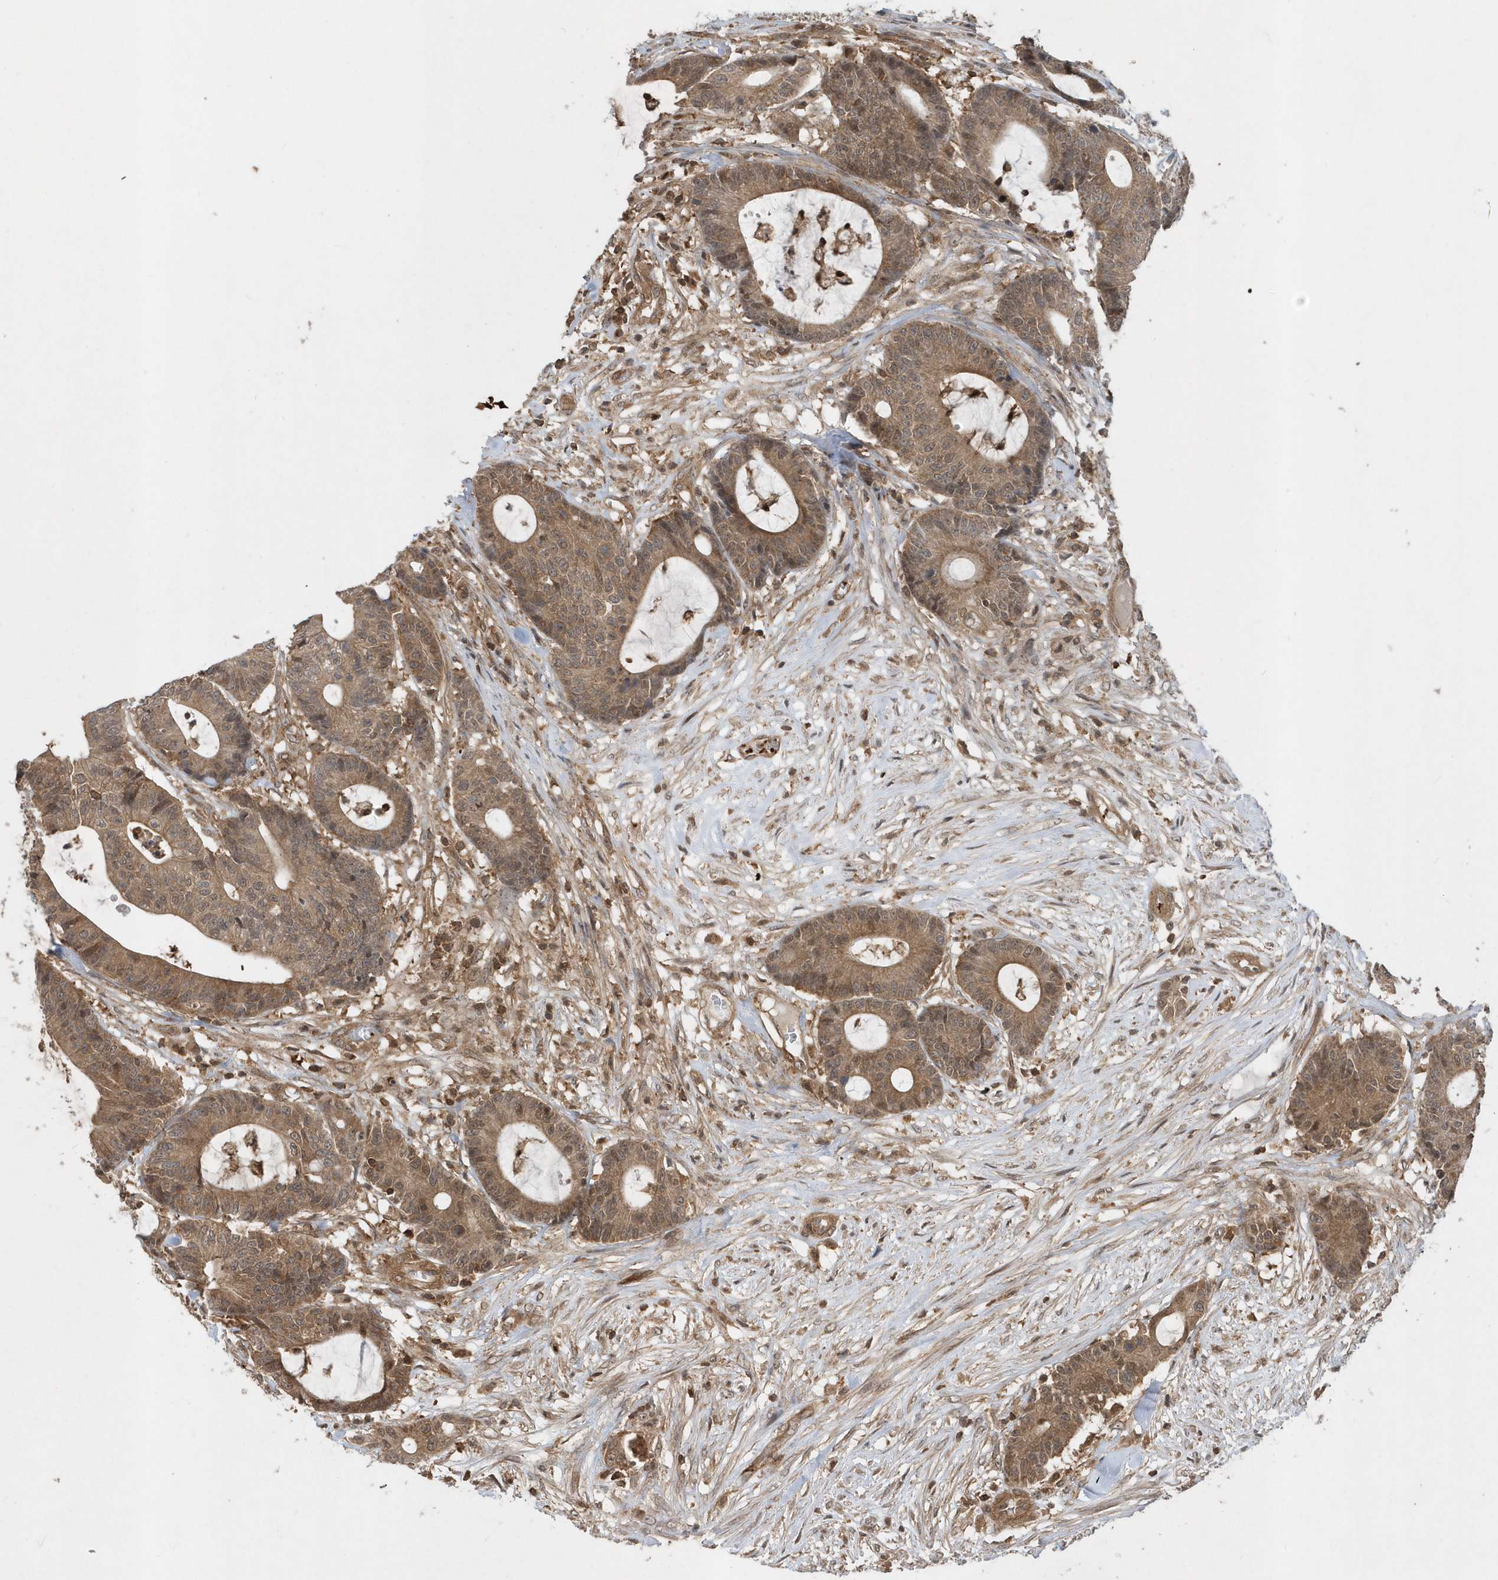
{"staining": {"intensity": "moderate", "quantity": ">75%", "location": "cytoplasmic/membranous,nuclear"}, "tissue": "colorectal cancer", "cell_type": "Tumor cells", "image_type": "cancer", "snomed": [{"axis": "morphology", "description": "Adenocarcinoma, NOS"}, {"axis": "topography", "description": "Colon"}], "caption": "Immunohistochemical staining of human colorectal cancer (adenocarcinoma) reveals medium levels of moderate cytoplasmic/membranous and nuclear protein expression in about >75% of tumor cells. (Stains: DAB in brown, nuclei in blue, Microscopy: brightfield microscopy at high magnification).", "gene": "ACYP1", "patient": {"sex": "female", "age": 84}}